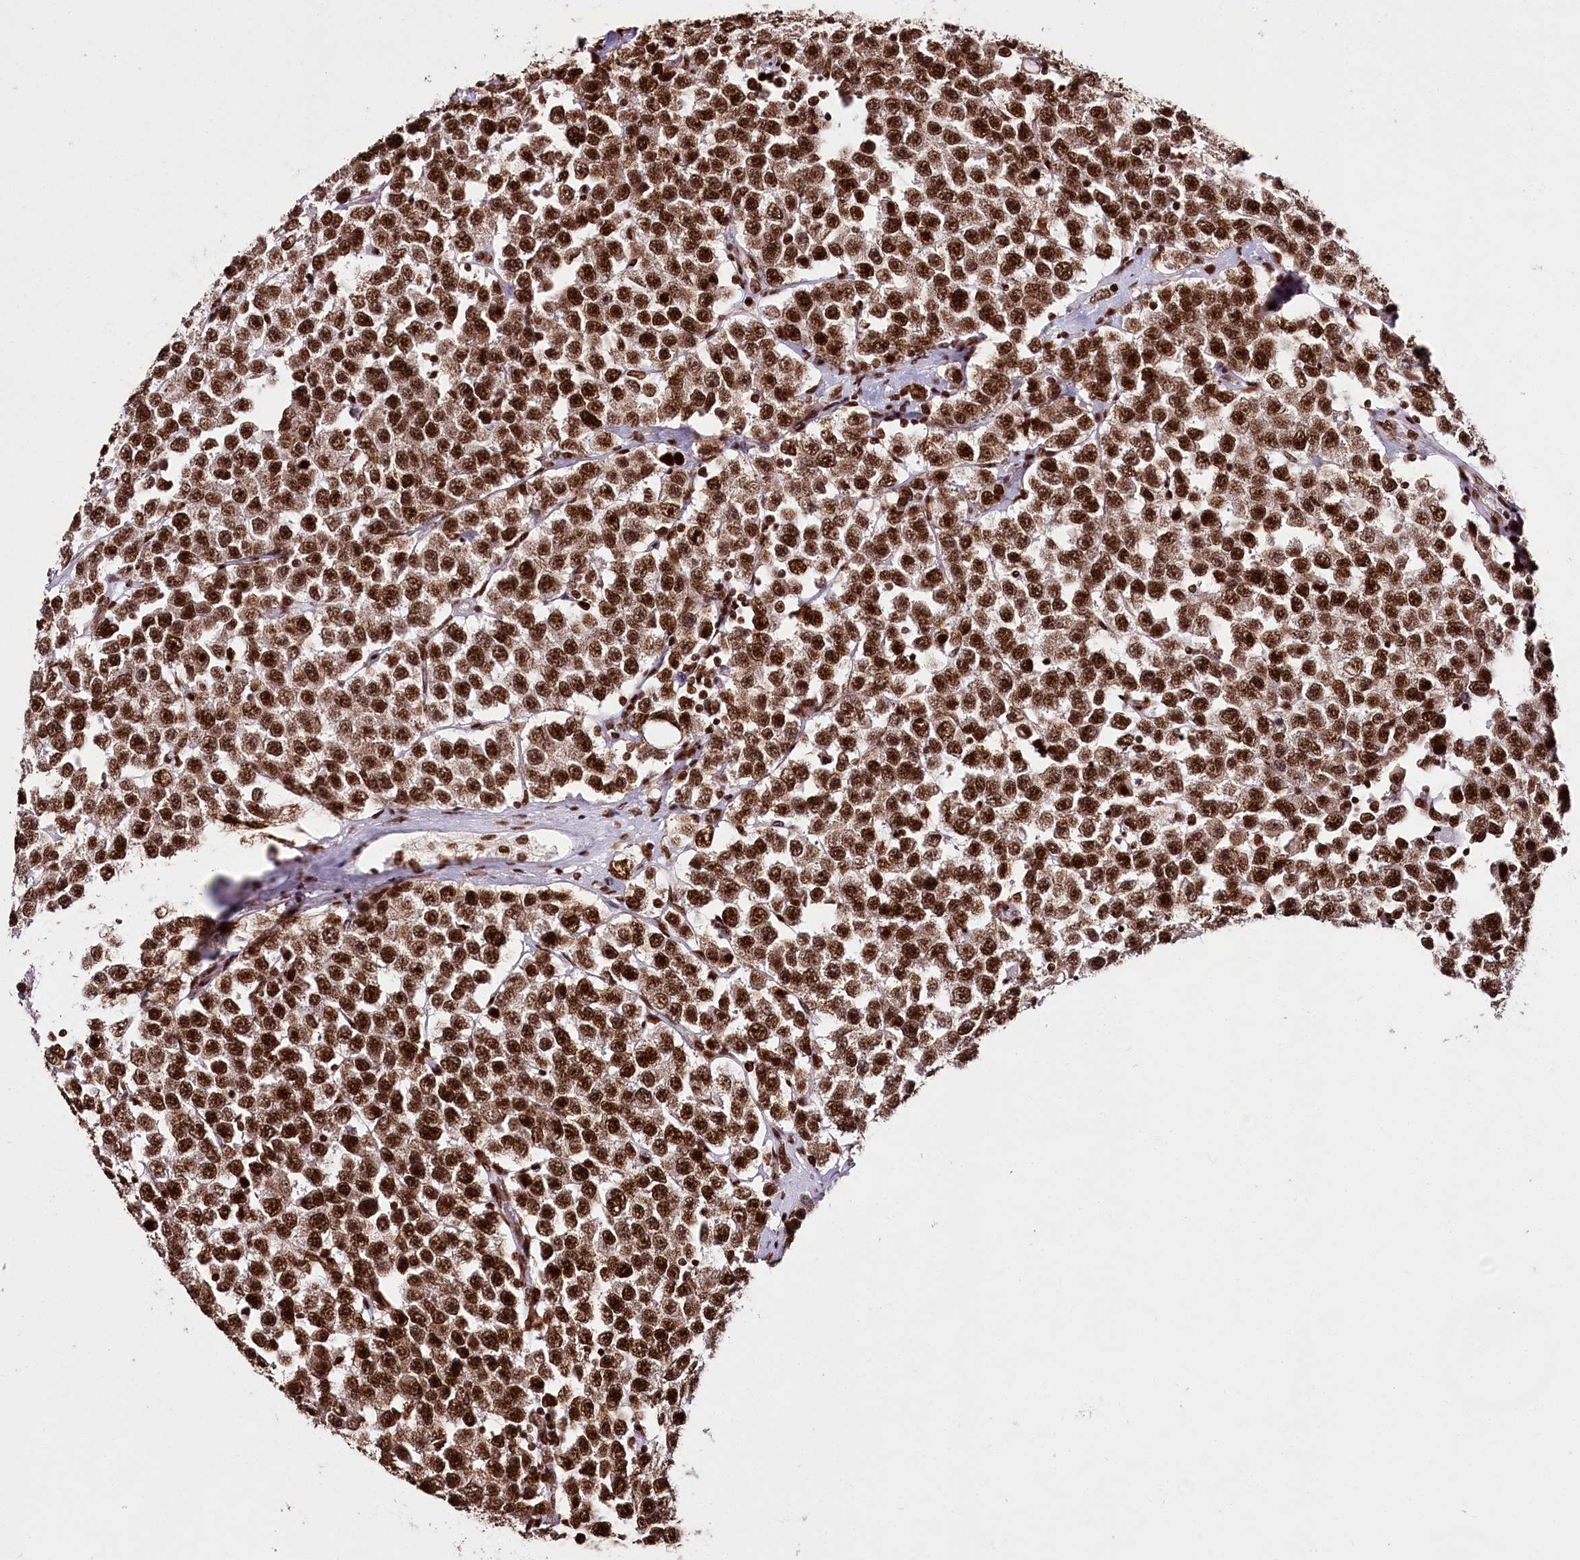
{"staining": {"intensity": "strong", "quantity": ">75%", "location": "nuclear"}, "tissue": "testis cancer", "cell_type": "Tumor cells", "image_type": "cancer", "snomed": [{"axis": "morphology", "description": "Seminoma, NOS"}, {"axis": "topography", "description": "Testis"}], "caption": "This histopathology image shows immunohistochemistry (IHC) staining of testis seminoma, with high strong nuclear staining in approximately >75% of tumor cells.", "gene": "SMARCE1", "patient": {"sex": "male", "age": 28}}